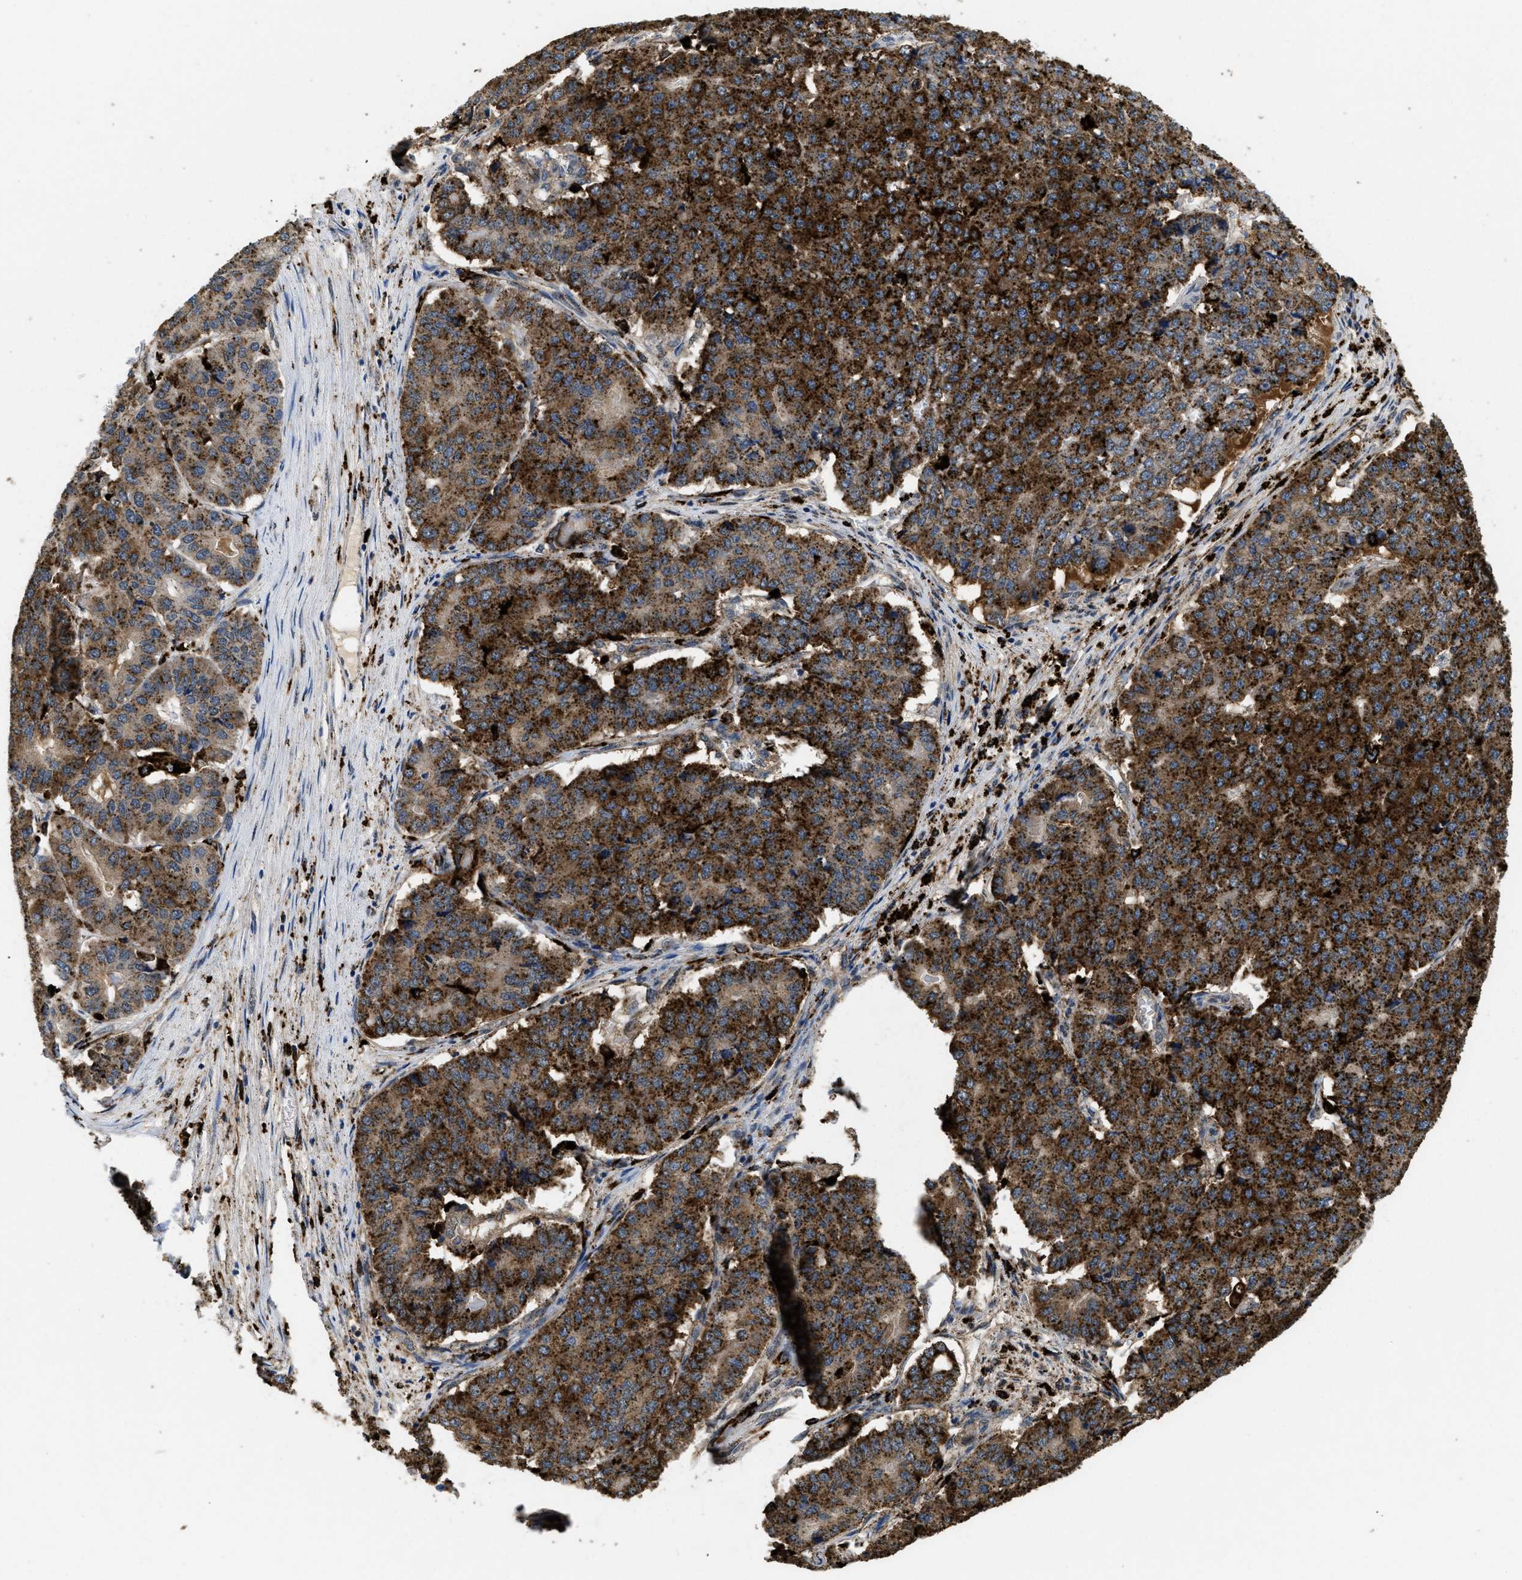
{"staining": {"intensity": "strong", "quantity": ">75%", "location": "cytoplasmic/membranous"}, "tissue": "pancreatic cancer", "cell_type": "Tumor cells", "image_type": "cancer", "snomed": [{"axis": "morphology", "description": "Adenocarcinoma, NOS"}, {"axis": "topography", "description": "Pancreas"}], "caption": "Immunohistochemistry (IHC) staining of adenocarcinoma (pancreatic), which demonstrates high levels of strong cytoplasmic/membranous staining in about >75% of tumor cells indicating strong cytoplasmic/membranous protein positivity. The staining was performed using DAB (brown) for protein detection and nuclei were counterstained in hematoxylin (blue).", "gene": "BMPR2", "patient": {"sex": "male", "age": 50}}